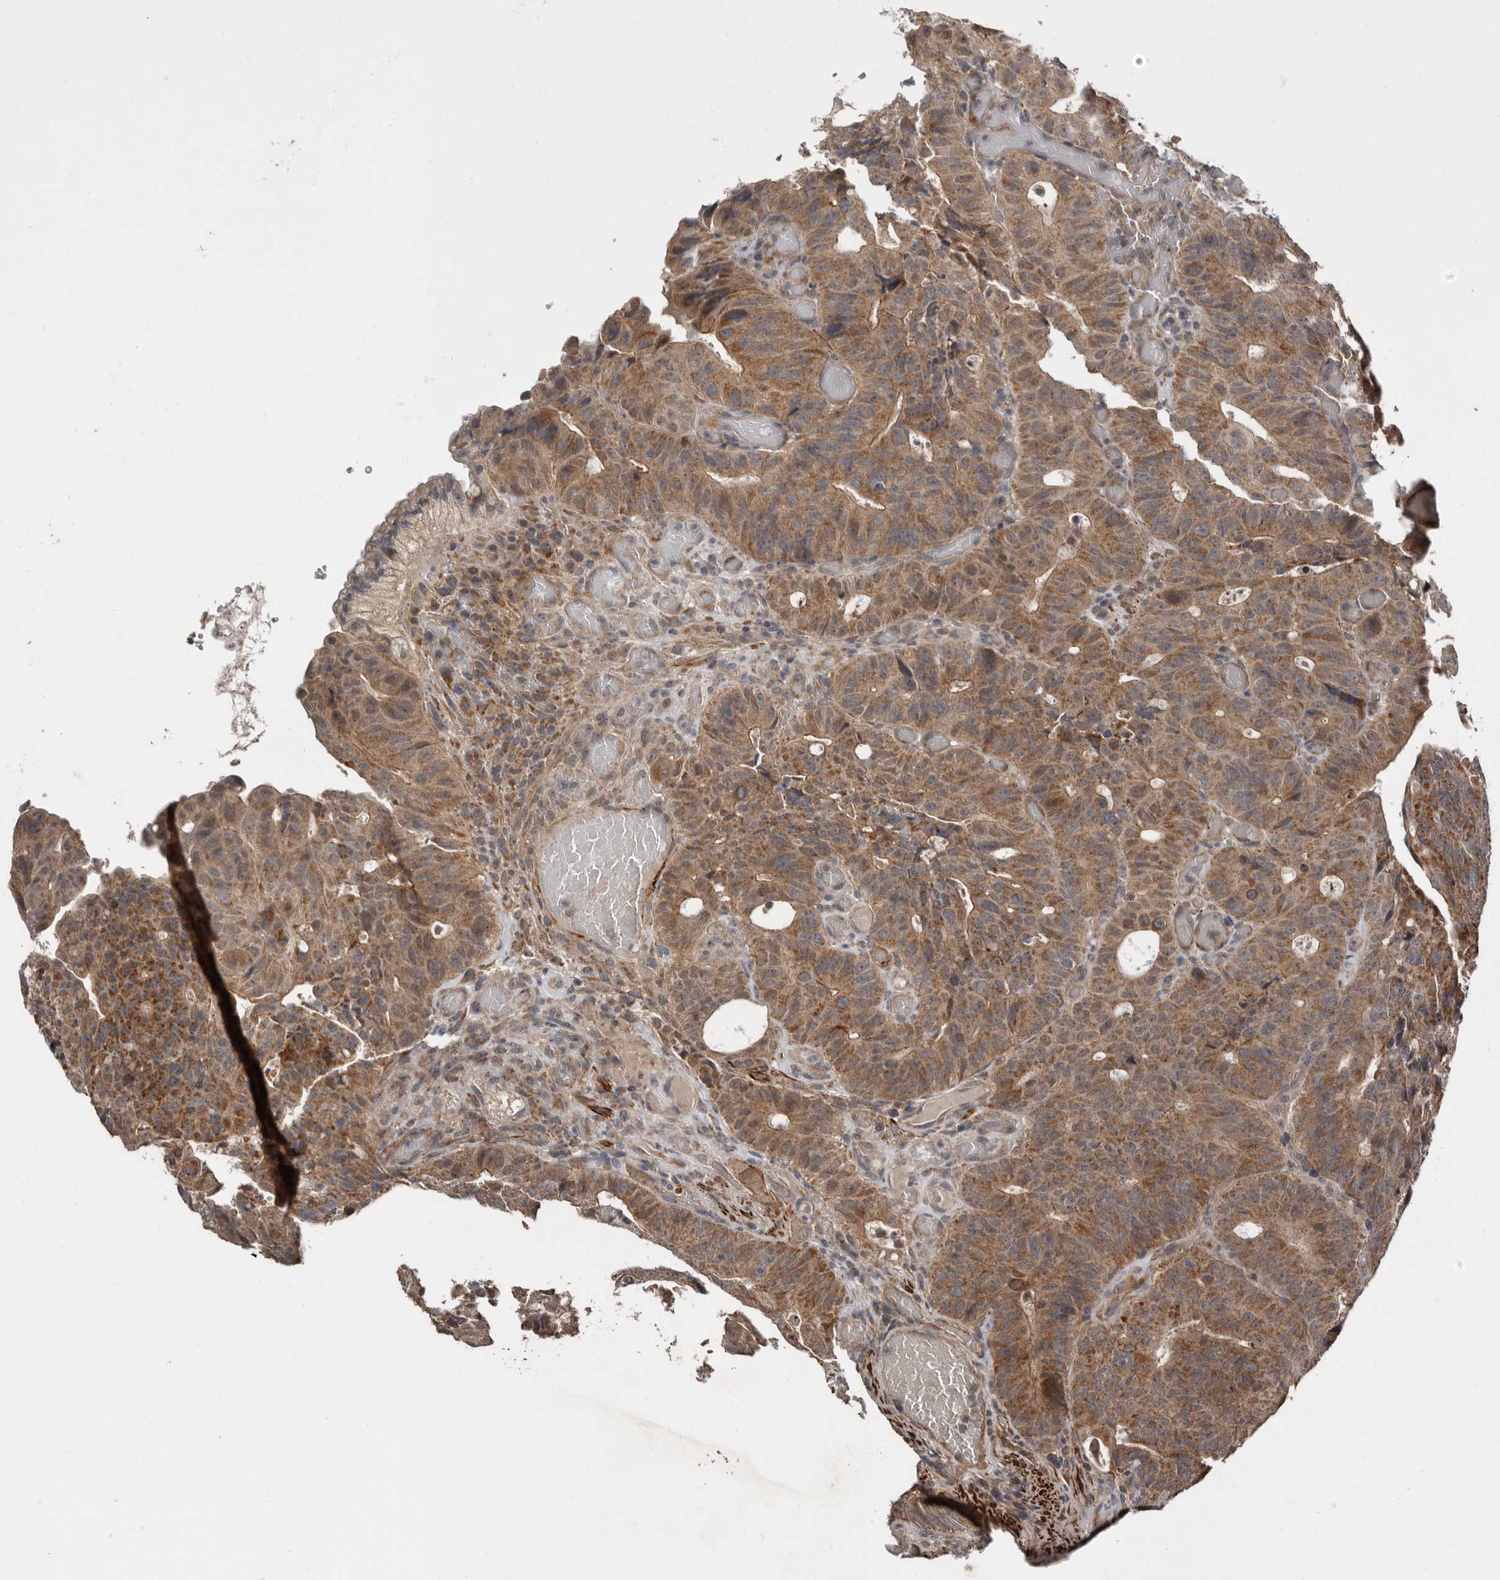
{"staining": {"intensity": "moderate", "quantity": ">75%", "location": "cytoplasmic/membranous"}, "tissue": "colorectal cancer", "cell_type": "Tumor cells", "image_type": "cancer", "snomed": [{"axis": "morphology", "description": "Adenocarcinoma, NOS"}, {"axis": "topography", "description": "Colon"}], "caption": "The histopathology image reveals immunohistochemical staining of adenocarcinoma (colorectal). There is moderate cytoplasmic/membranous positivity is seen in about >75% of tumor cells.", "gene": "FGFR4", "patient": {"sex": "male", "age": 87}}